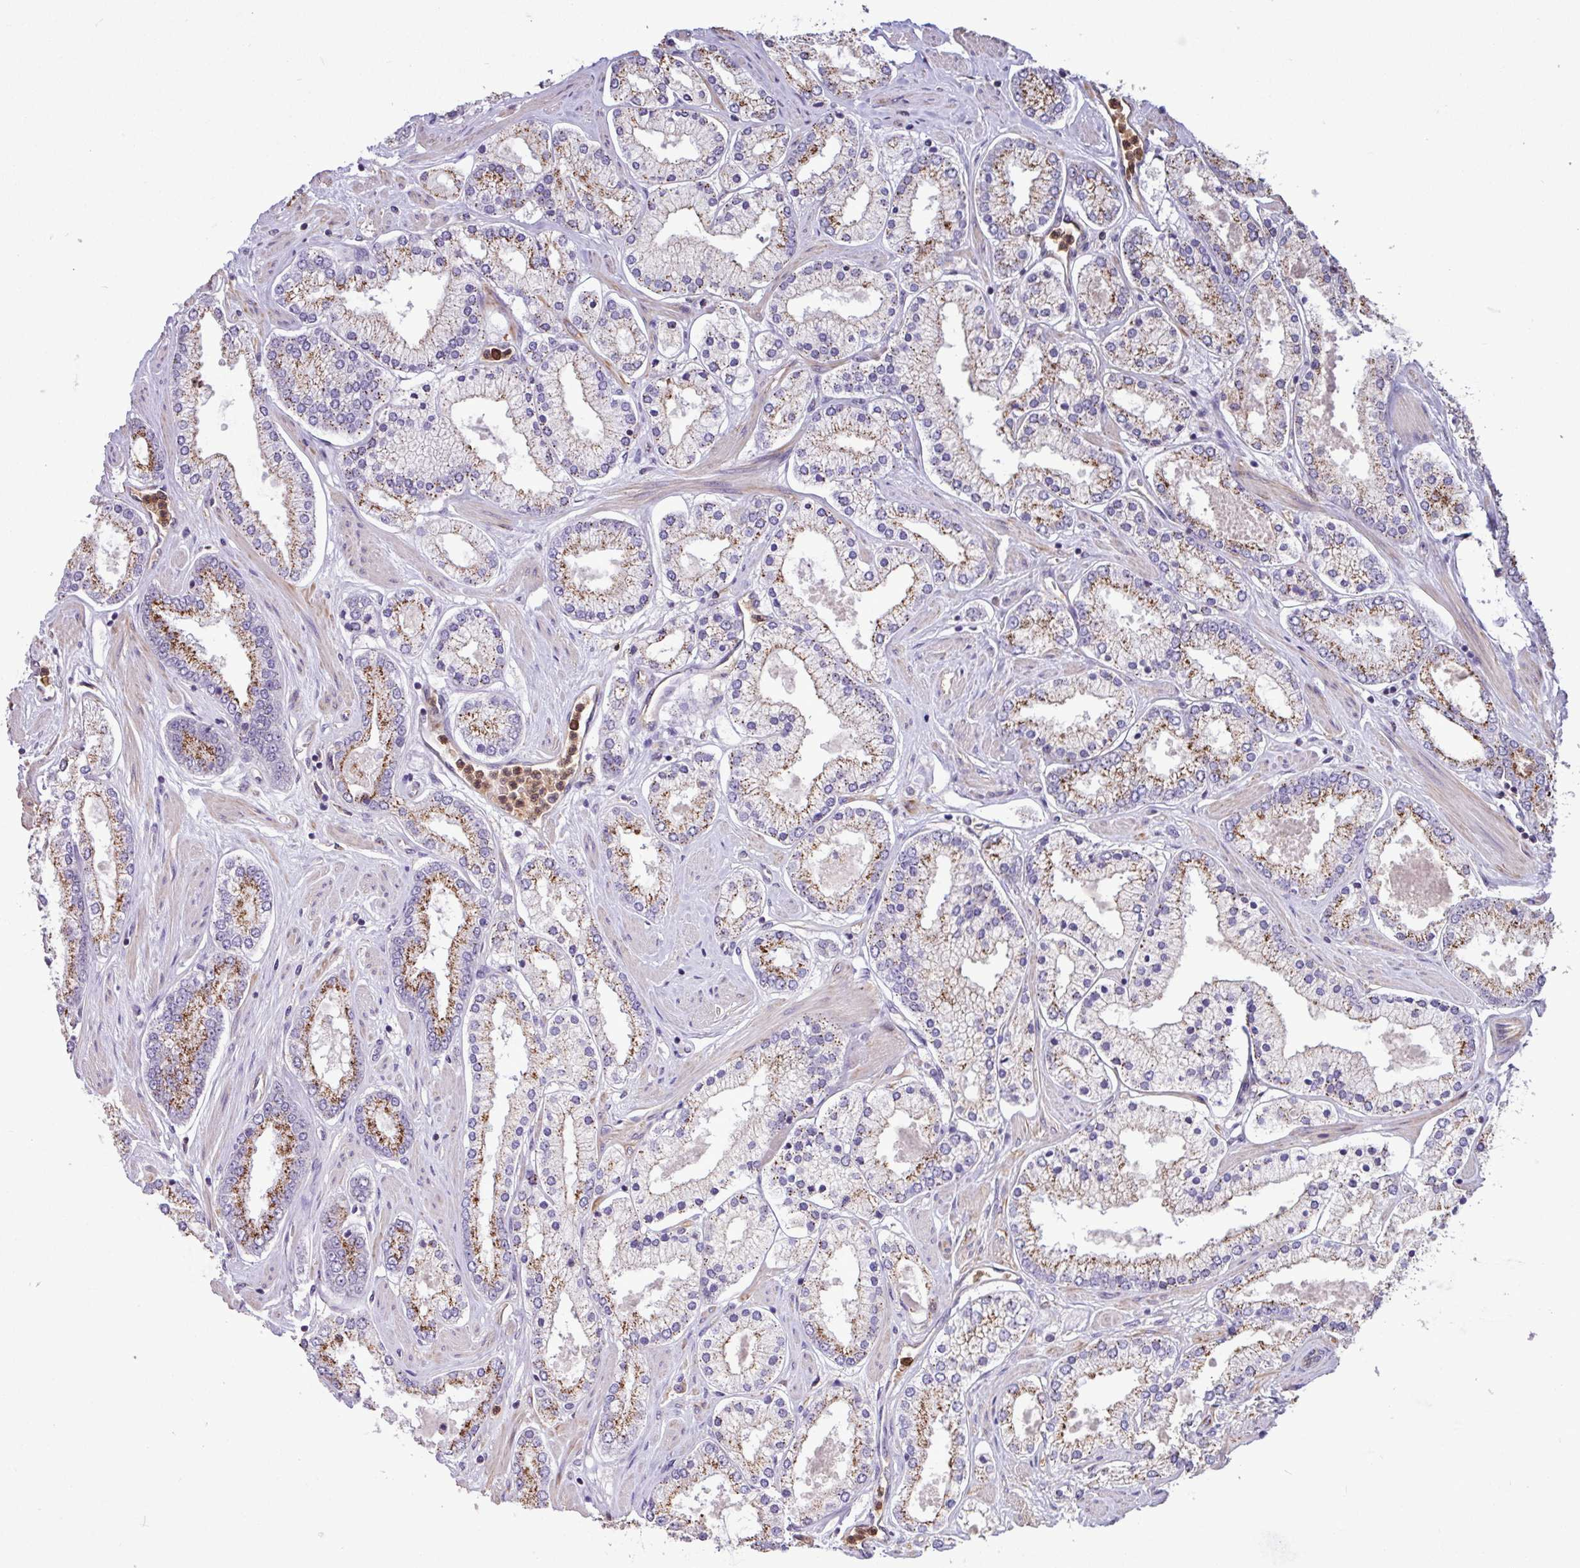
{"staining": {"intensity": "moderate", "quantity": "25%-75%", "location": "cytoplasmic/membranous"}, "tissue": "prostate cancer", "cell_type": "Tumor cells", "image_type": "cancer", "snomed": [{"axis": "morphology", "description": "Adenocarcinoma, Low grade"}, {"axis": "topography", "description": "Prostate"}], "caption": "Immunohistochemistry (IHC) micrograph of neoplastic tissue: prostate cancer stained using IHC demonstrates medium levels of moderate protein expression localized specifically in the cytoplasmic/membranous of tumor cells, appearing as a cytoplasmic/membranous brown color.", "gene": "CHST11", "patient": {"sex": "male", "age": 42}}